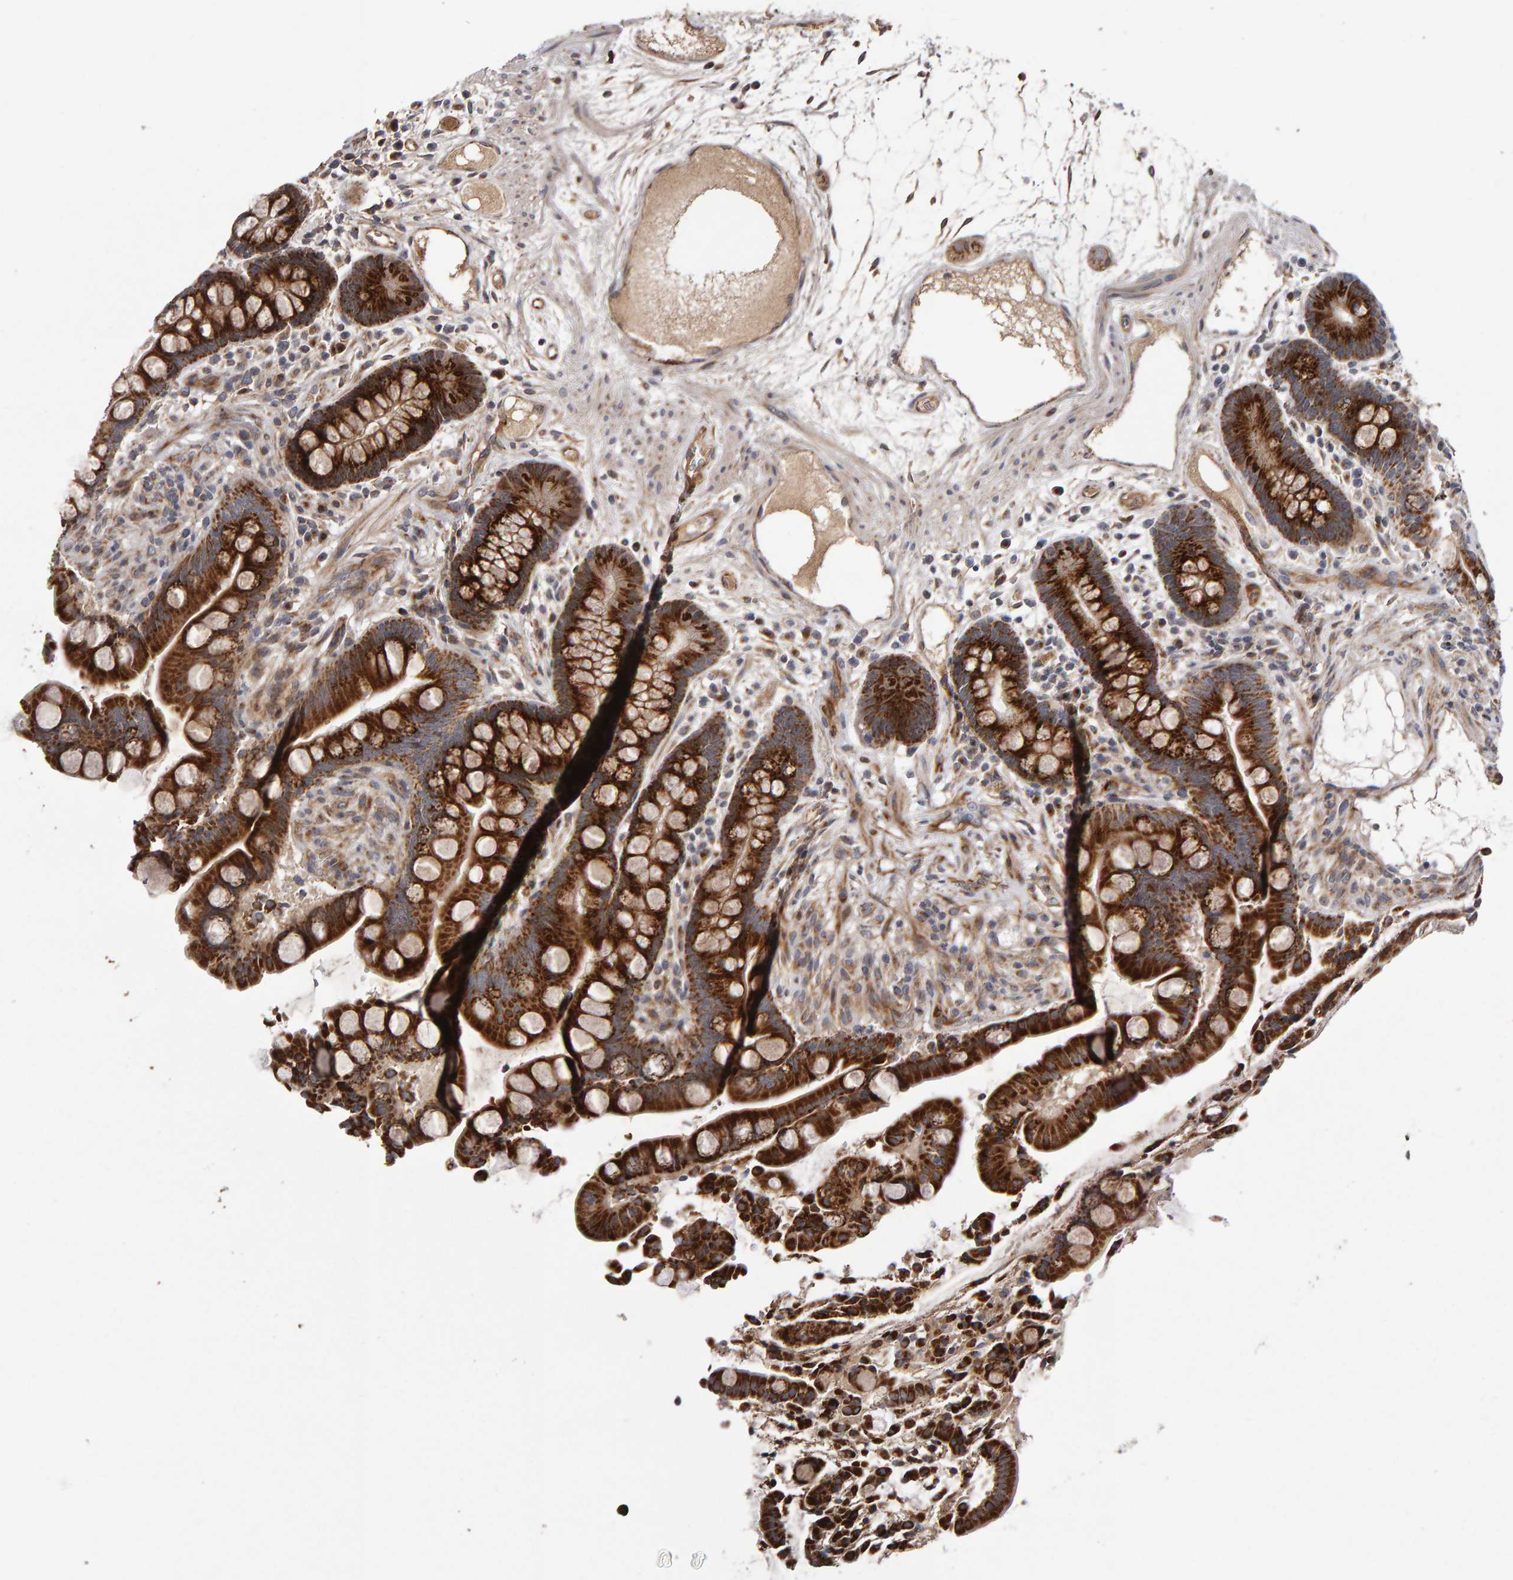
{"staining": {"intensity": "moderate", "quantity": ">75%", "location": "cytoplasmic/membranous"}, "tissue": "colon", "cell_type": "Endothelial cells", "image_type": "normal", "snomed": [{"axis": "morphology", "description": "Normal tissue, NOS"}, {"axis": "topography", "description": "Colon"}], "caption": "High-power microscopy captured an immunohistochemistry (IHC) photomicrograph of normal colon, revealing moderate cytoplasmic/membranous staining in about >75% of endothelial cells.", "gene": "CANT1", "patient": {"sex": "male", "age": 73}}